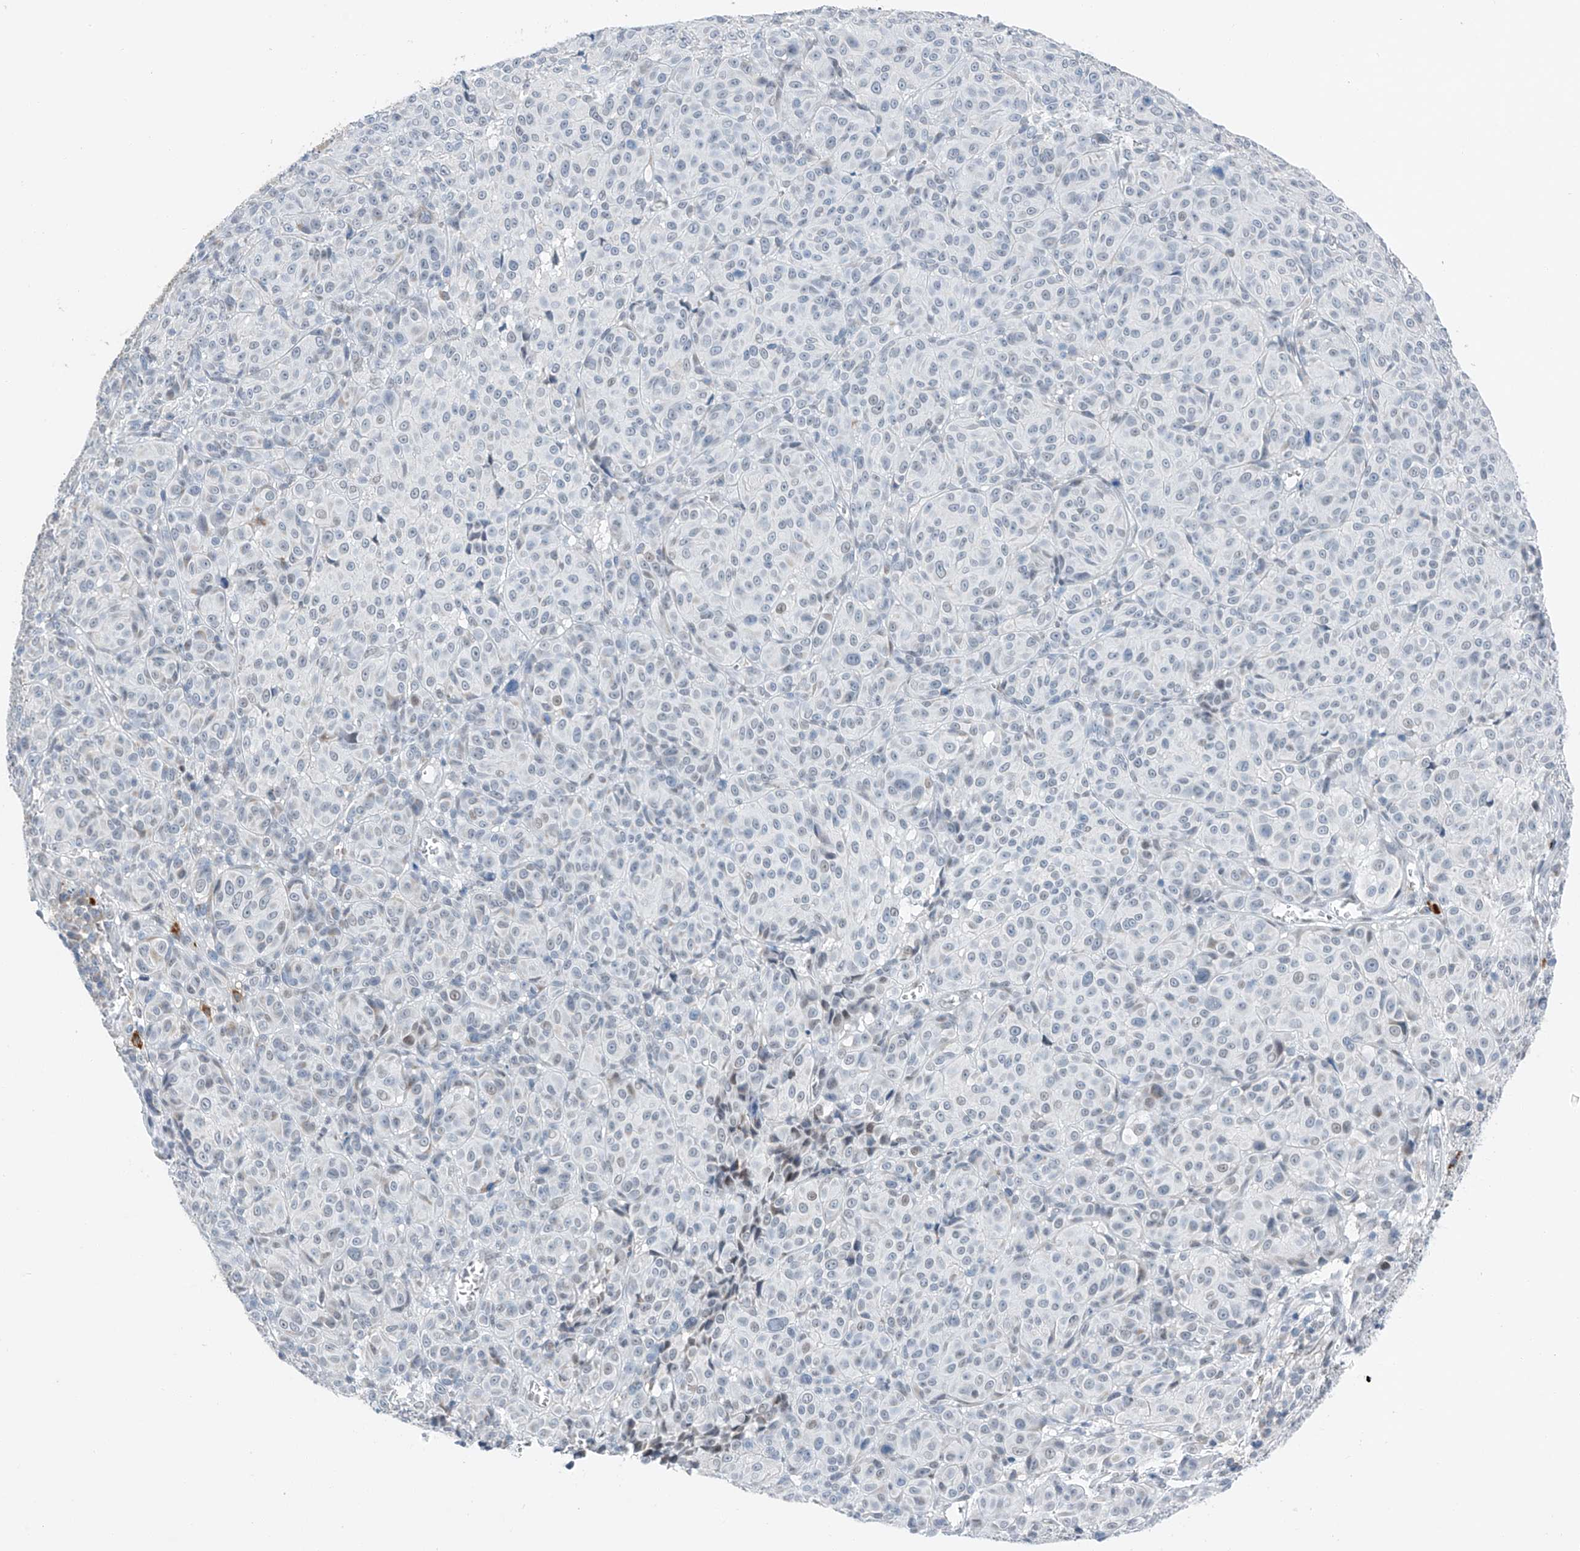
{"staining": {"intensity": "negative", "quantity": "none", "location": "none"}, "tissue": "melanoma", "cell_type": "Tumor cells", "image_type": "cancer", "snomed": [{"axis": "morphology", "description": "Malignant melanoma, NOS"}, {"axis": "topography", "description": "Skin"}], "caption": "Tumor cells show no significant positivity in melanoma. Brightfield microscopy of IHC stained with DAB (brown) and hematoxylin (blue), captured at high magnification.", "gene": "KLF15", "patient": {"sex": "male", "age": 73}}